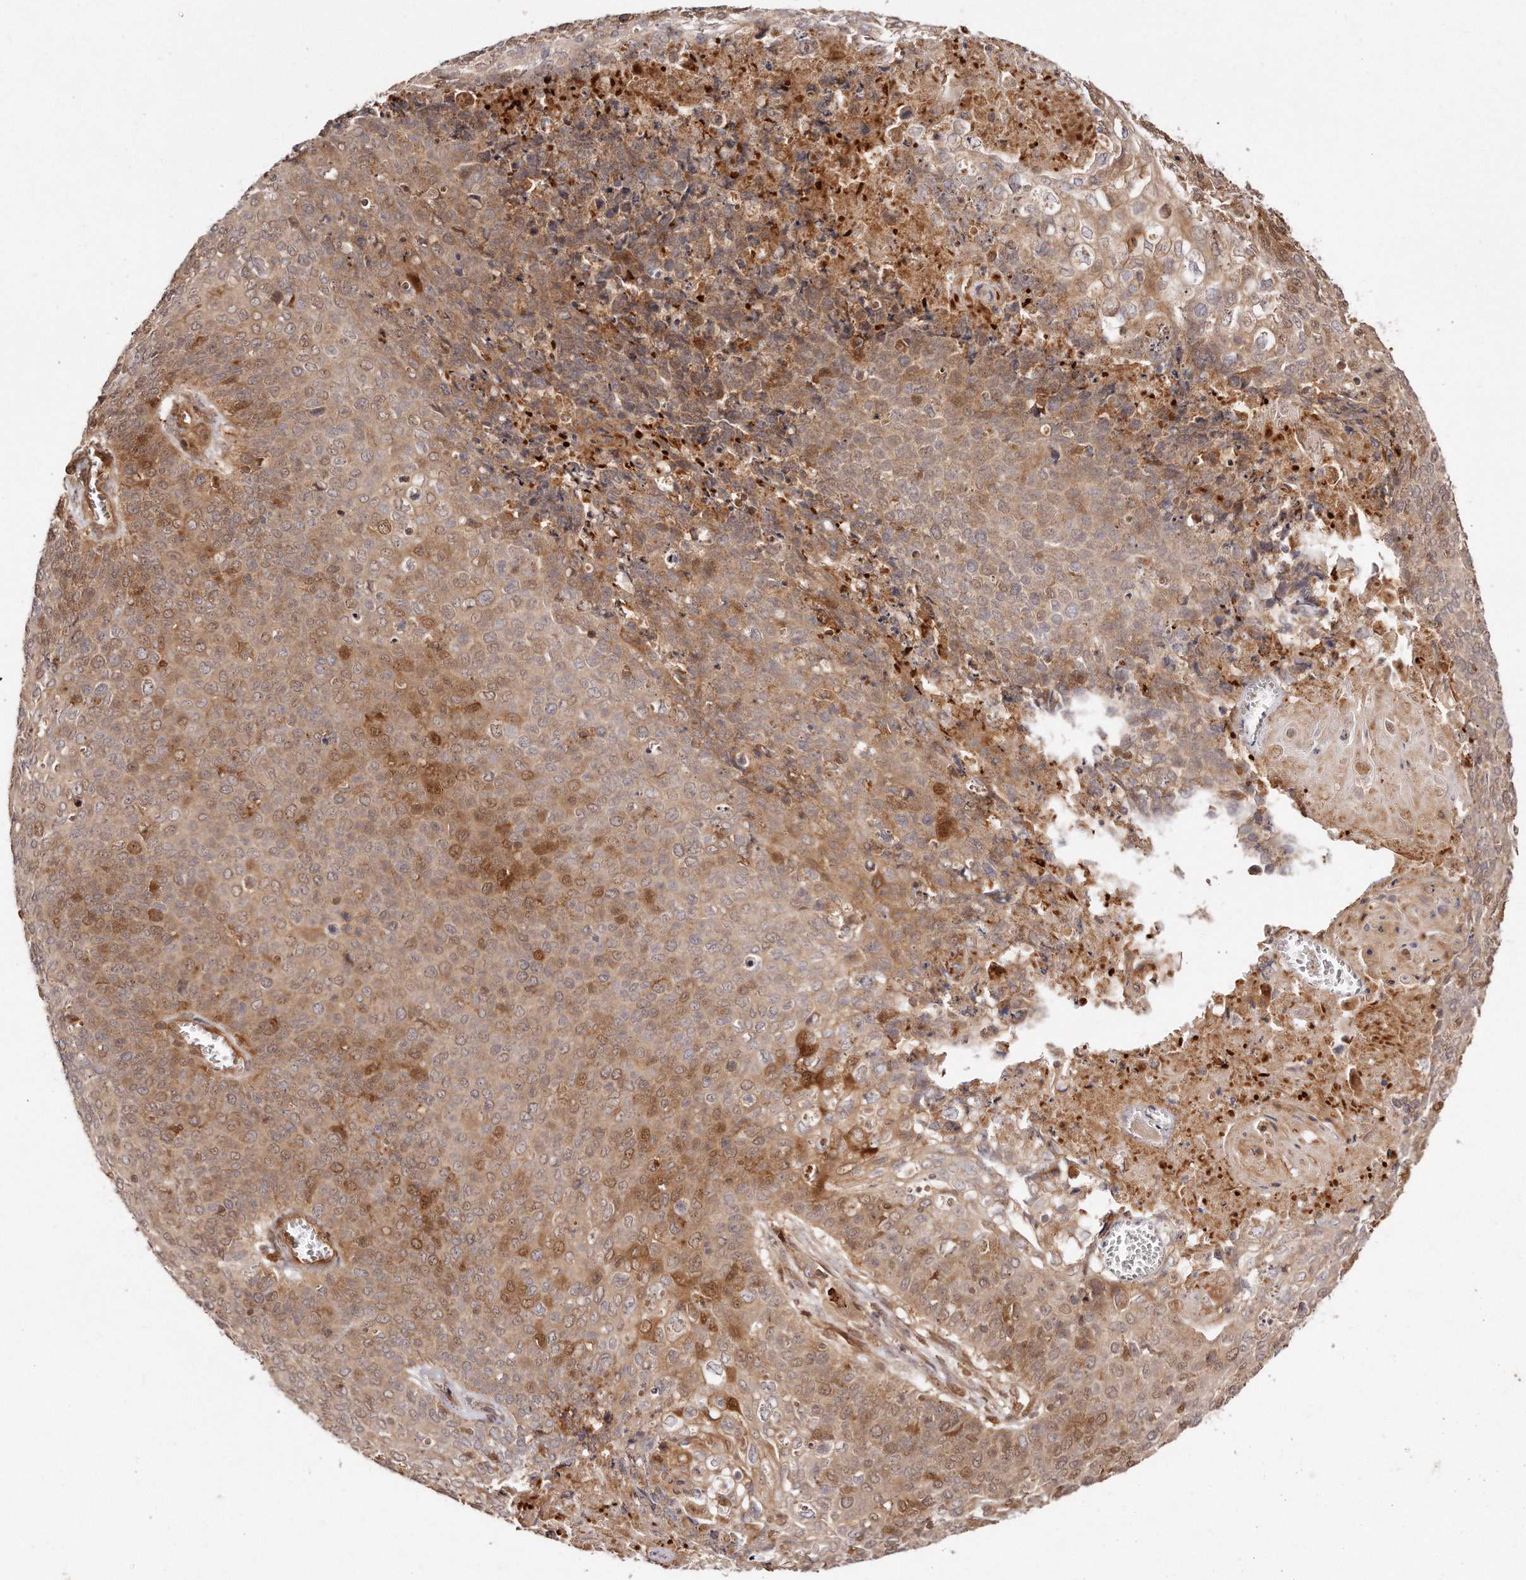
{"staining": {"intensity": "strong", "quantity": "<25%", "location": "cytoplasmic/membranous,nuclear"}, "tissue": "cervical cancer", "cell_type": "Tumor cells", "image_type": "cancer", "snomed": [{"axis": "morphology", "description": "Squamous cell carcinoma, NOS"}, {"axis": "topography", "description": "Cervix"}], "caption": "This is an image of immunohistochemistry (IHC) staining of cervical cancer, which shows strong positivity in the cytoplasmic/membranous and nuclear of tumor cells.", "gene": "GBP4", "patient": {"sex": "female", "age": 39}}